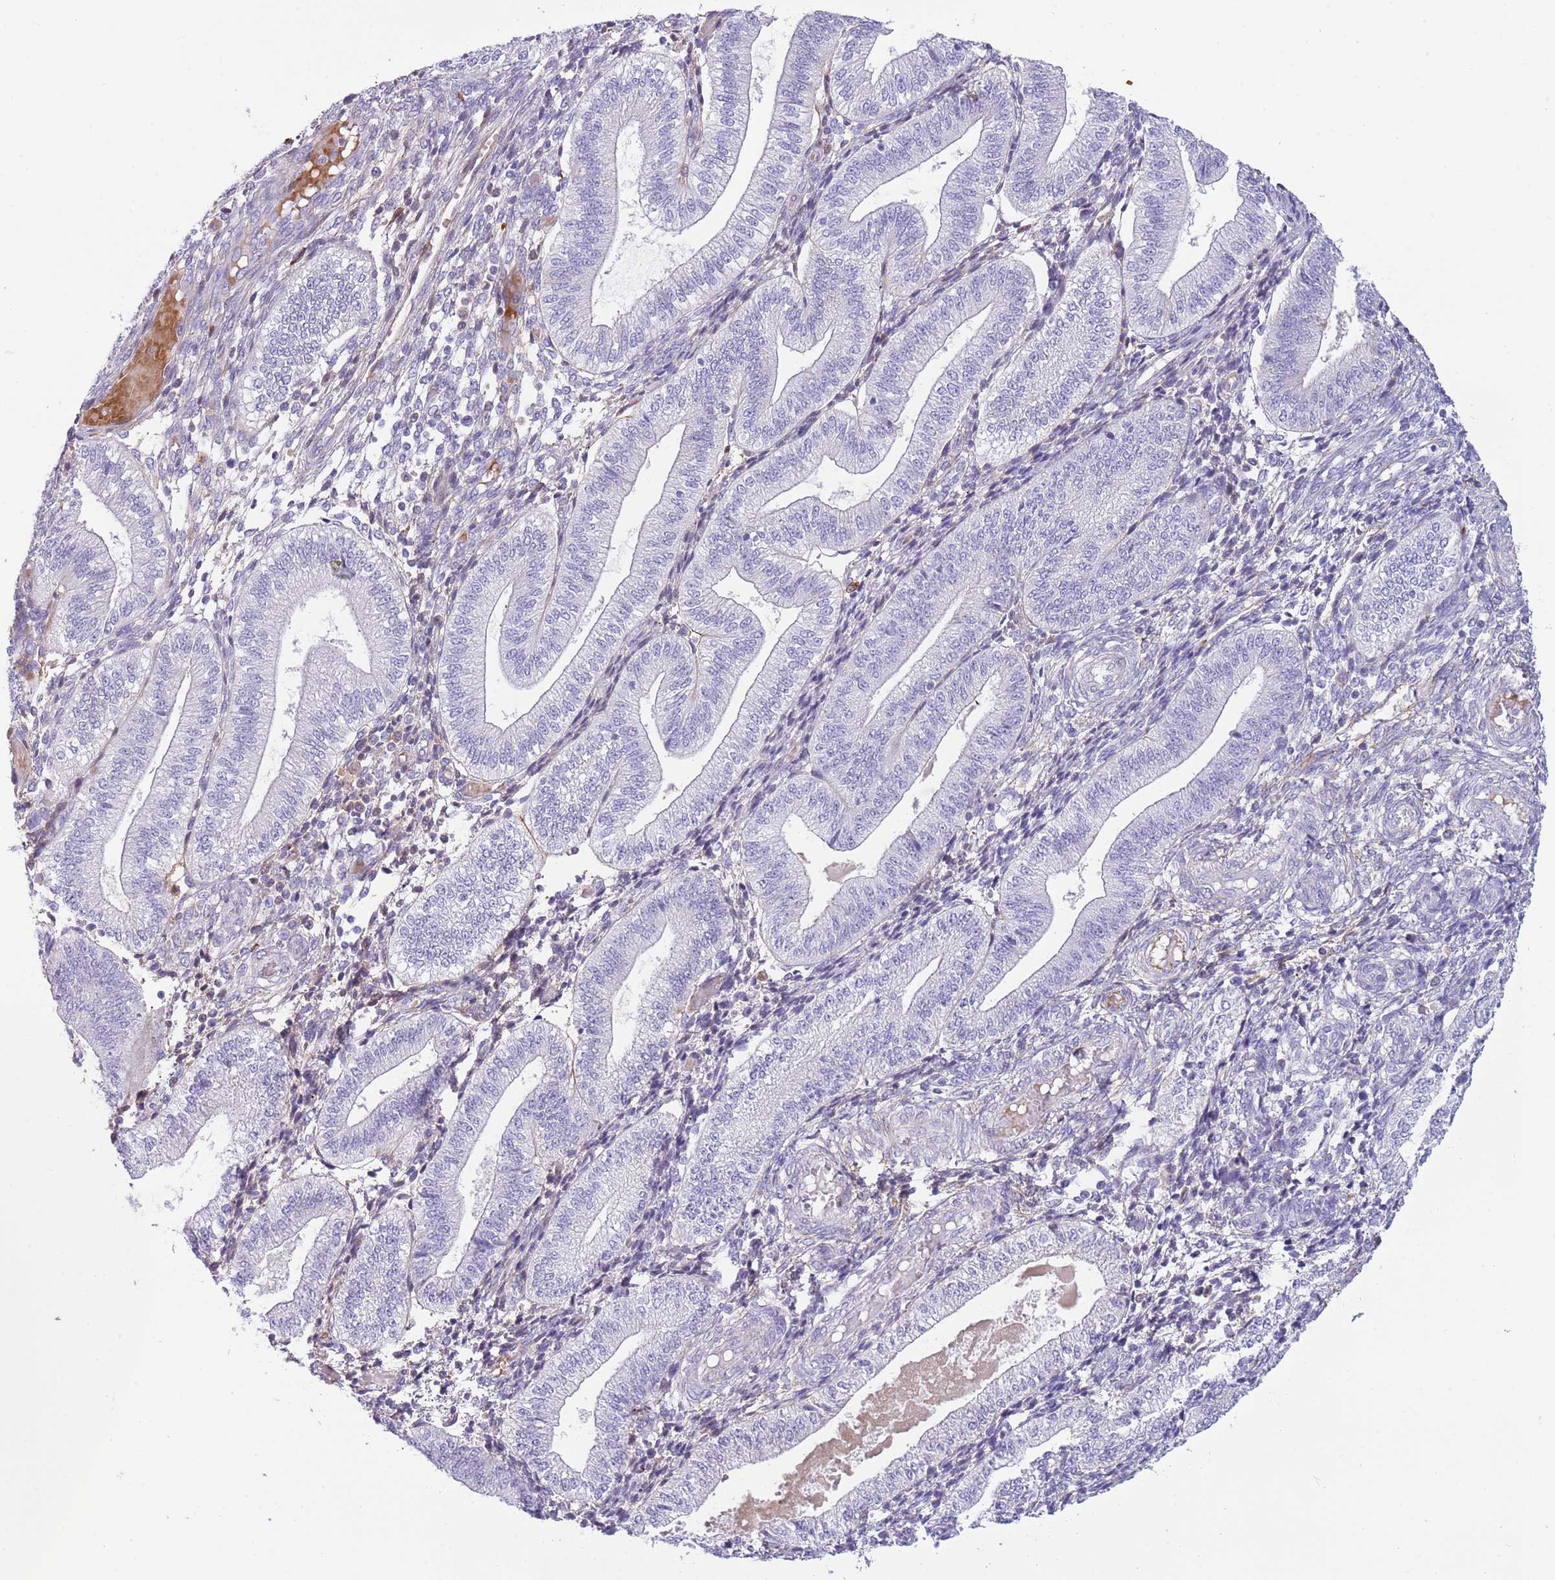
{"staining": {"intensity": "moderate", "quantity": "<25%", "location": "cytoplasmic/membranous"}, "tissue": "endometrium", "cell_type": "Cells in endometrial stroma", "image_type": "normal", "snomed": [{"axis": "morphology", "description": "Normal tissue, NOS"}, {"axis": "topography", "description": "Endometrium"}], "caption": "Unremarkable endometrium demonstrates moderate cytoplasmic/membranous expression in approximately <25% of cells in endometrial stroma The protein is stained brown, and the nuclei are stained in blue (DAB (3,3'-diaminobenzidine) IHC with brightfield microscopy, high magnification)..", "gene": "LEPROTL1", "patient": {"sex": "female", "age": 34}}